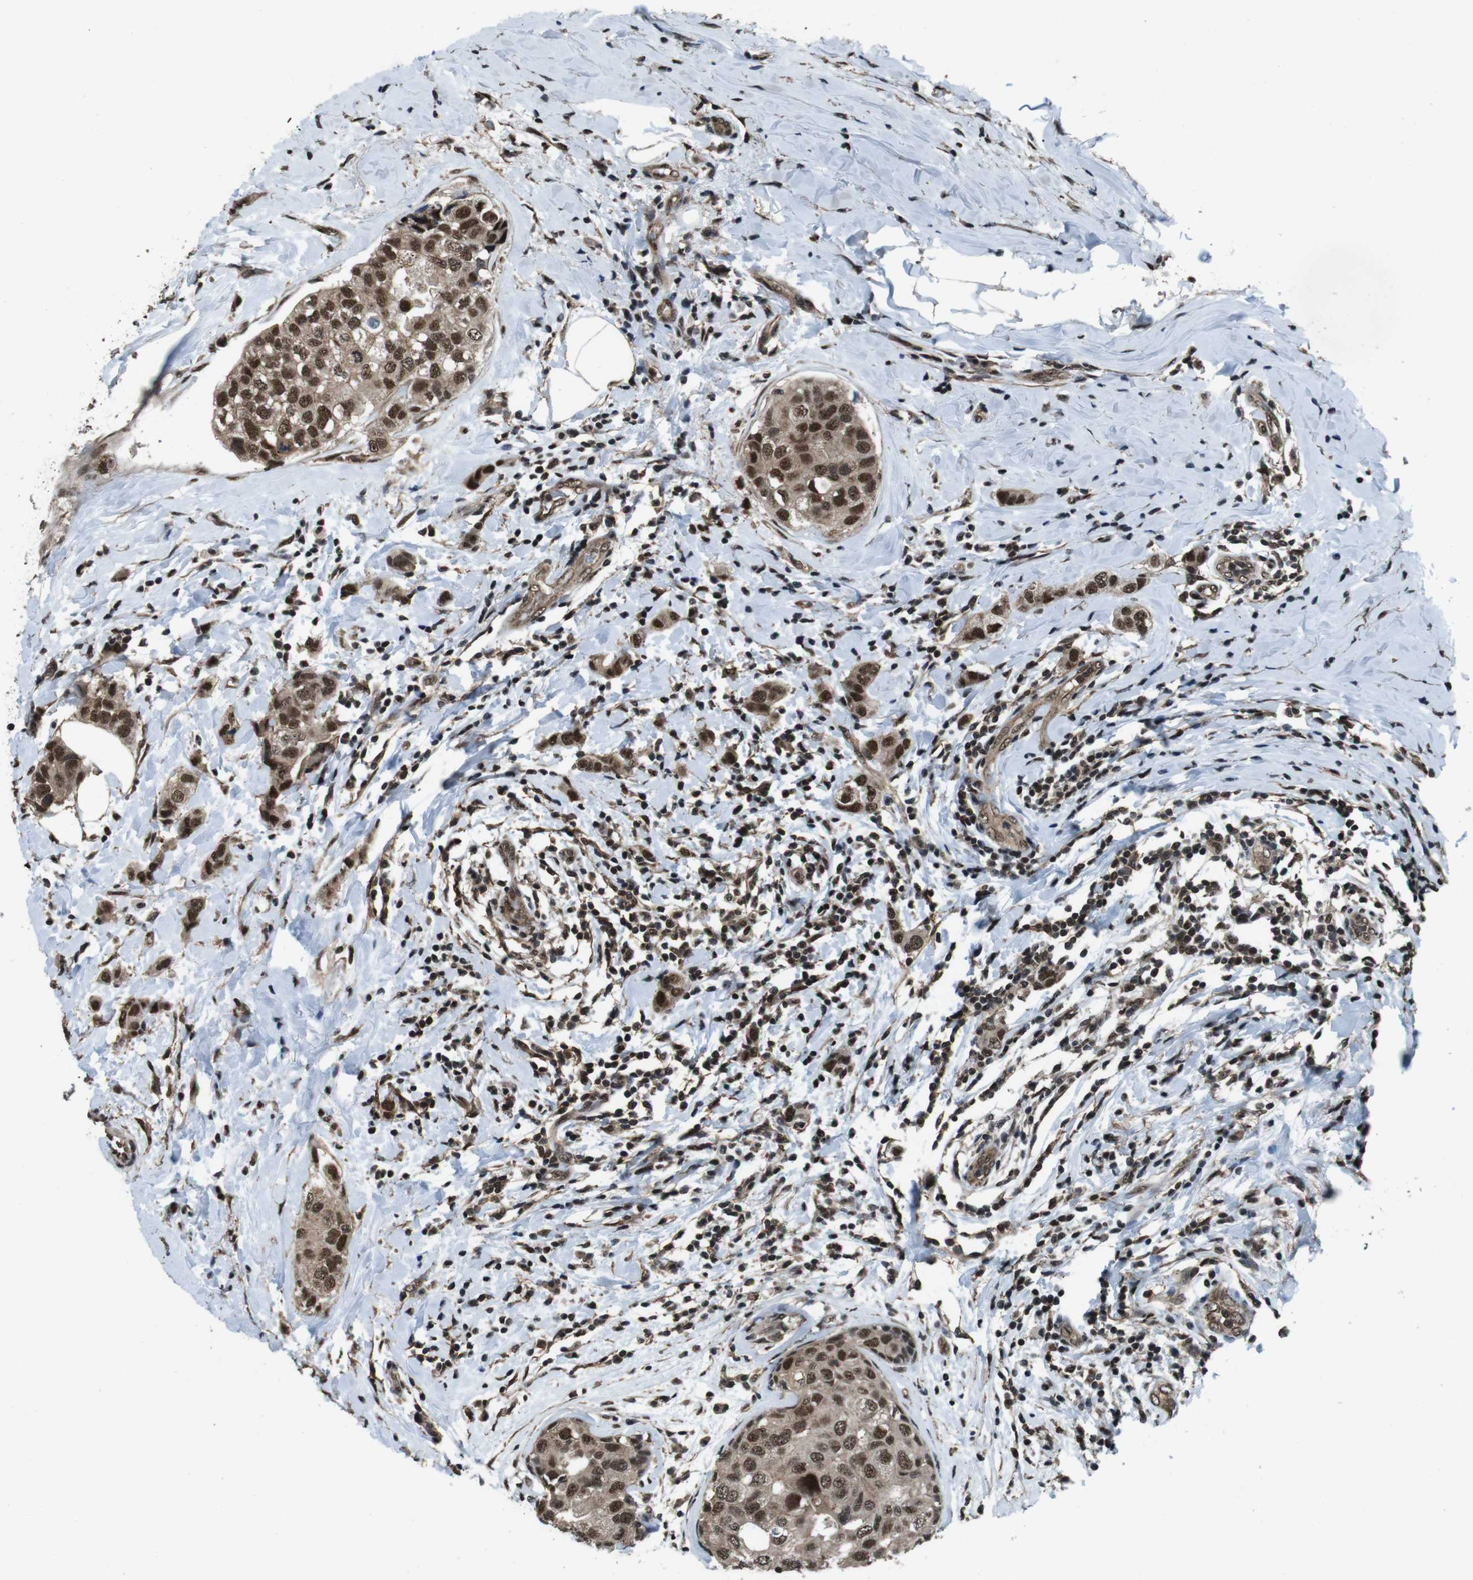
{"staining": {"intensity": "strong", "quantity": ">75%", "location": "cytoplasmic/membranous,nuclear"}, "tissue": "breast cancer", "cell_type": "Tumor cells", "image_type": "cancer", "snomed": [{"axis": "morphology", "description": "Duct carcinoma"}, {"axis": "topography", "description": "Breast"}], "caption": "Protein expression analysis of human breast cancer (invasive ductal carcinoma) reveals strong cytoplasmic/membranous and nuclear staining in approximately >75% of tumor cells.", "gene": "NR4A2", "patient": {"sex": "female", "age": 50}}